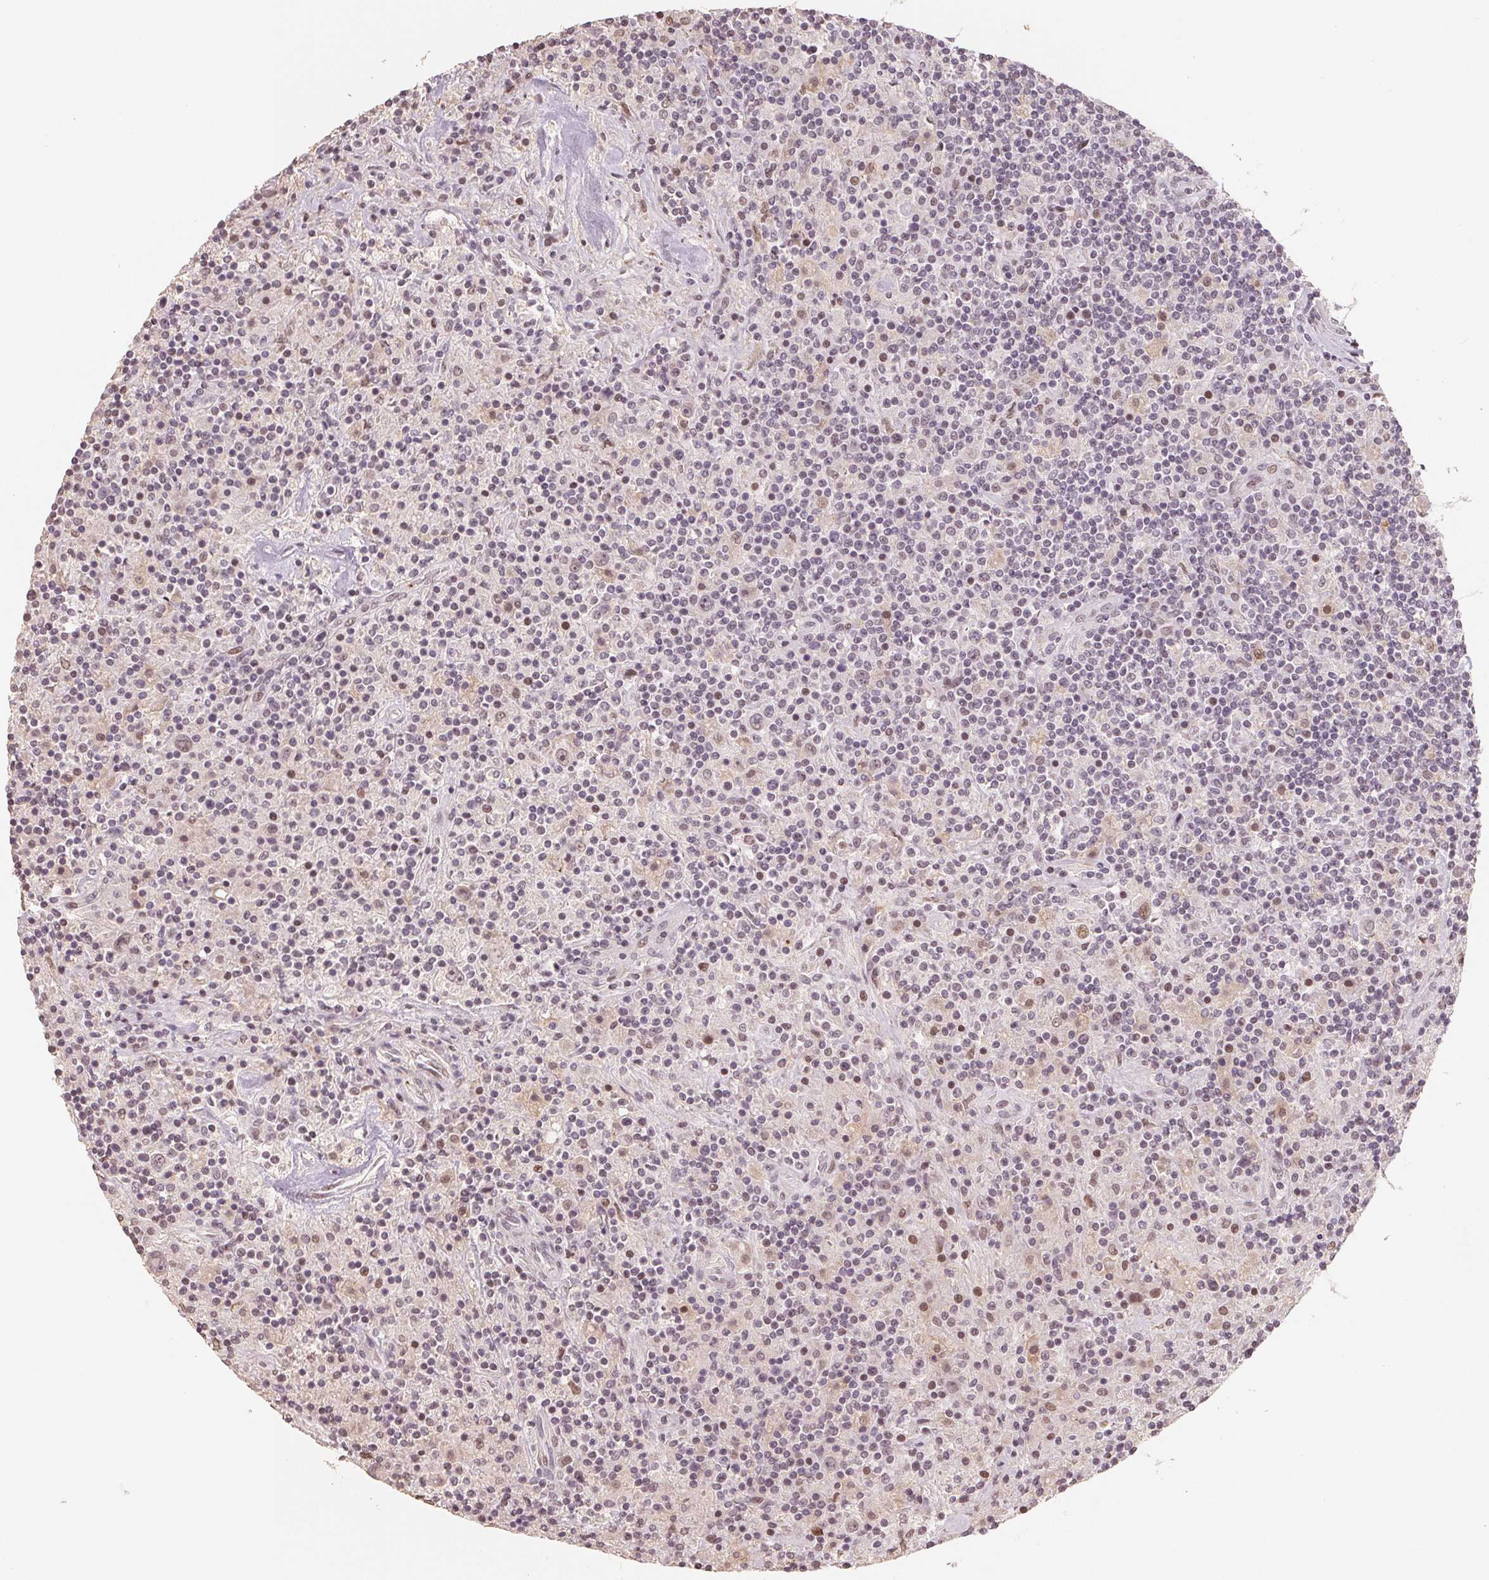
{"staining": {"intensity": "moderate", "quantity": "25%-75%", "location": "nuclear"}, "tissue": "lymphoma", "cell_type": "Tumor cells", "image_type": "cancer", "snomed": [{"axis": "morphology", "description": "Hodgkin's disease, NOS"}, {"axis": "topography", "description": "Lymph node"}], "caption": "Lymphoma tissue shows moderate nuclear staining in about 25%-75% of tumor cells, visualized by immunohistochemistry.", "gene": "CCDC138", "patient": {"sex": "male", "age": 70}}